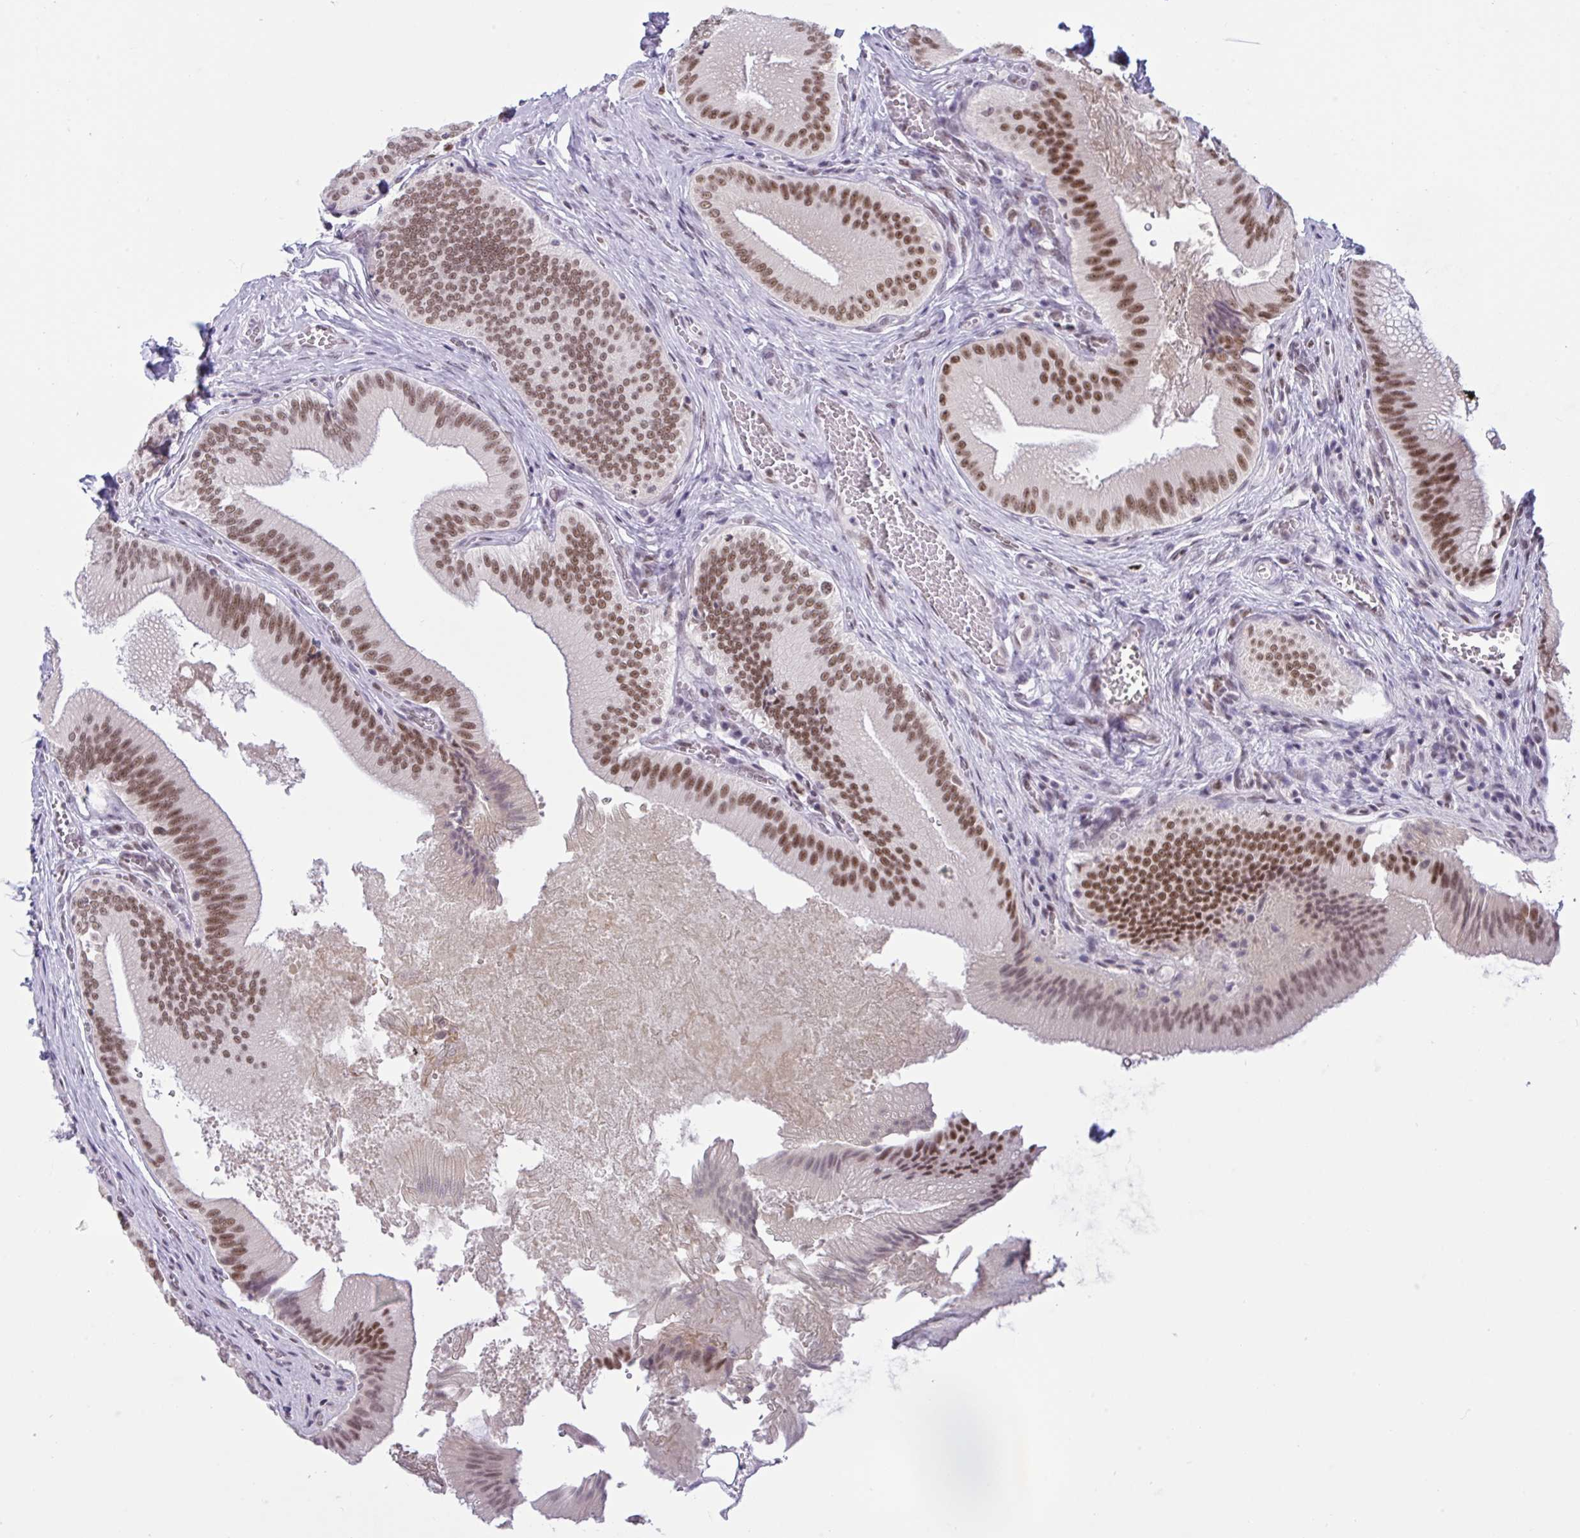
{"staining": {"intensity": "moderate", "quantity": ">75%", "location": "nuclear"}, "tissue": "gallbladder", "cell_type": "Glandular cells", "image_type": "normal", "snomed": [{"axis": "morphology", "description": "Normal tissue, NOS"}, {"axis": "topography", "description": "Gallbladder"}], "caption": "Immunohistochemical staining of benign gallbladder exhibits >75% levels of moderate nuclear protein expression in about >75% of glandular cells.", "gene": "PPP1R10", "patient": {"sex": "male", "age": 17}}